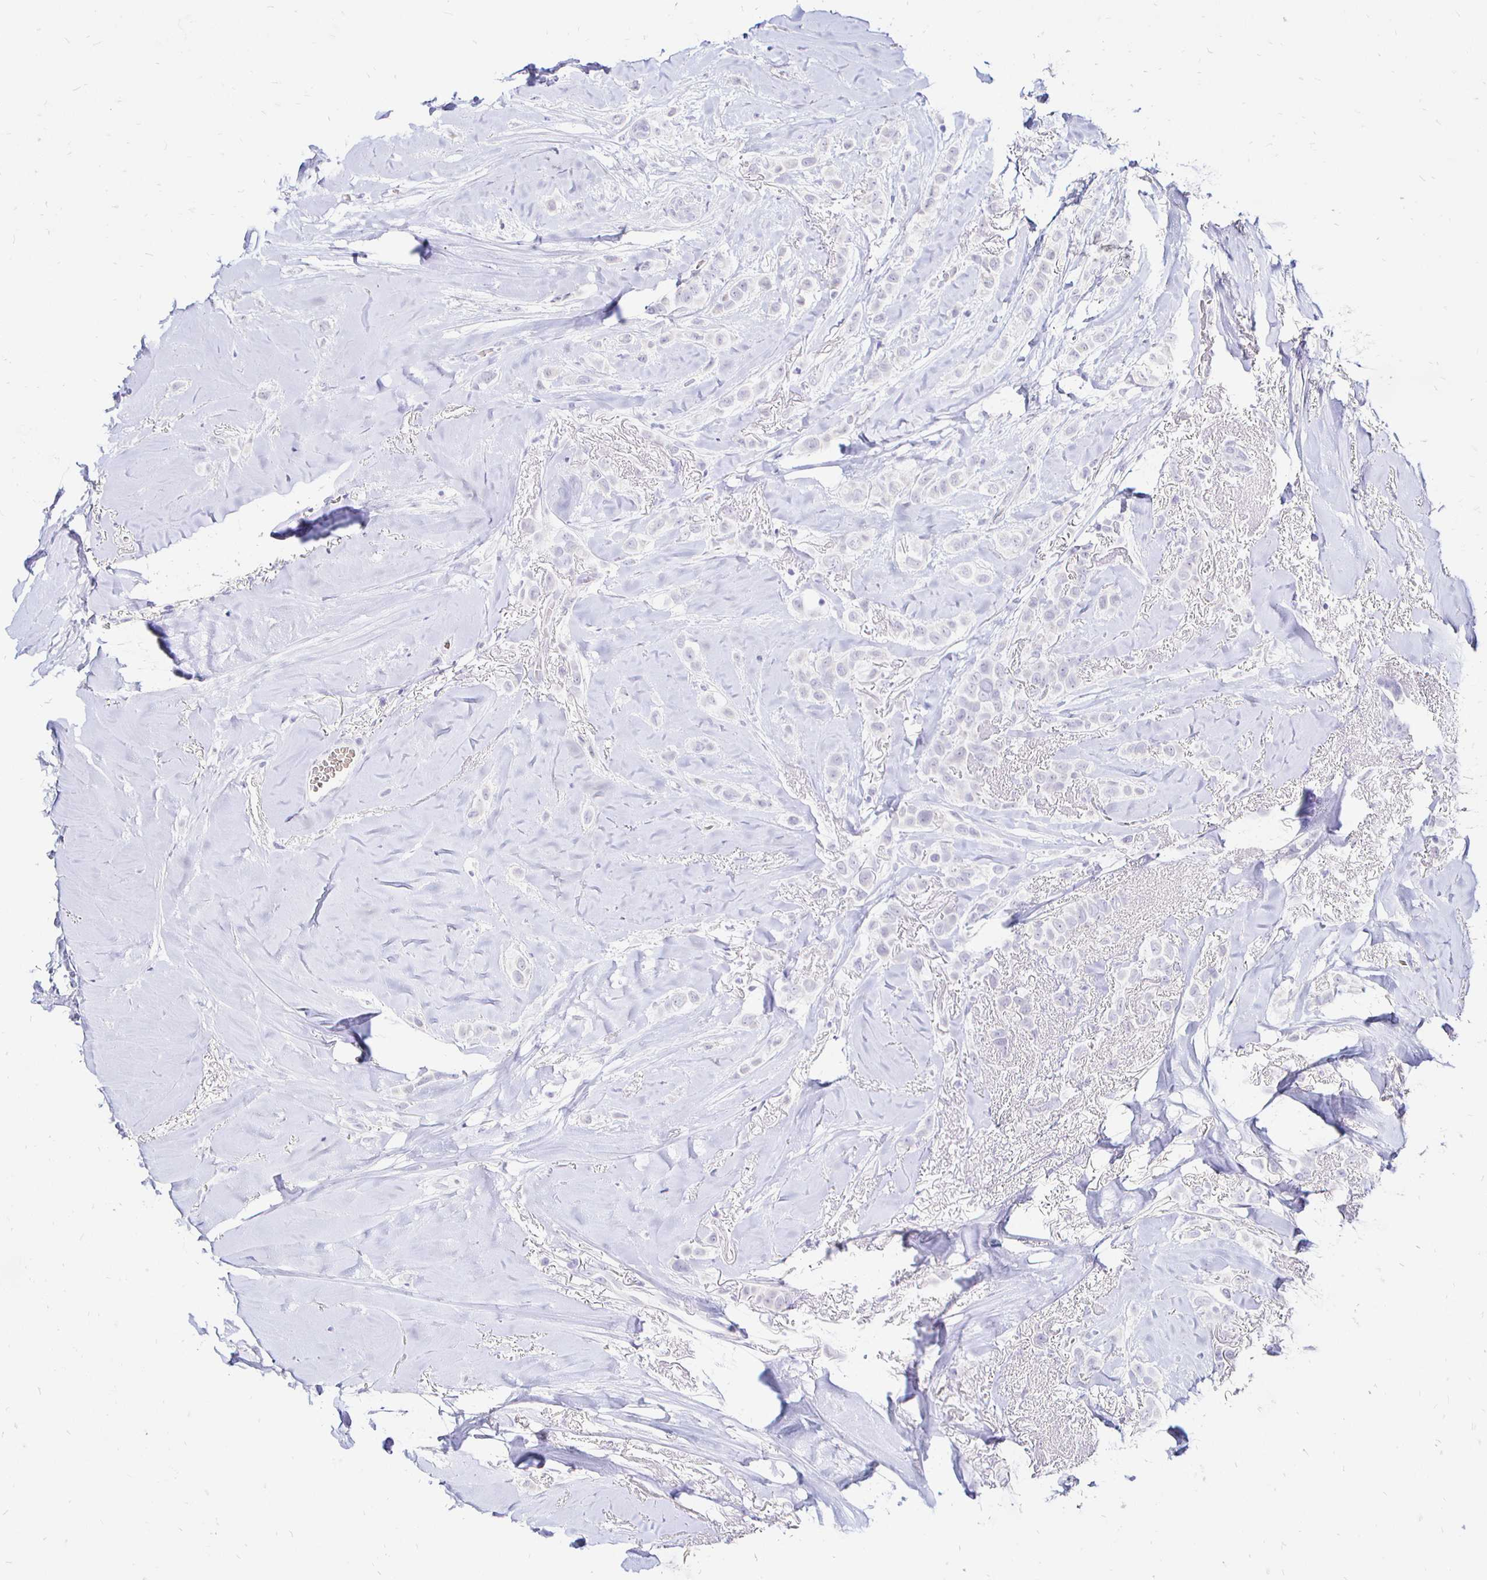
{"staining": {"intensity": "negative", "quantity": "none", "location": "none"}, "tissue": "breast cancer", "cell_type": "Tumor cells", "image_type": "cancer", "snomed": [{"axis": "morphology", "description": "Lobular carcinoma"}, {"axis": "topography", "description": "Breast"}], "caption": "Histopathology image shows no significant protein staining in tumor cells of lobular carcinoma (breast).", "gene": "IRGC", "patient": {"sex": "female", "age": 66}}